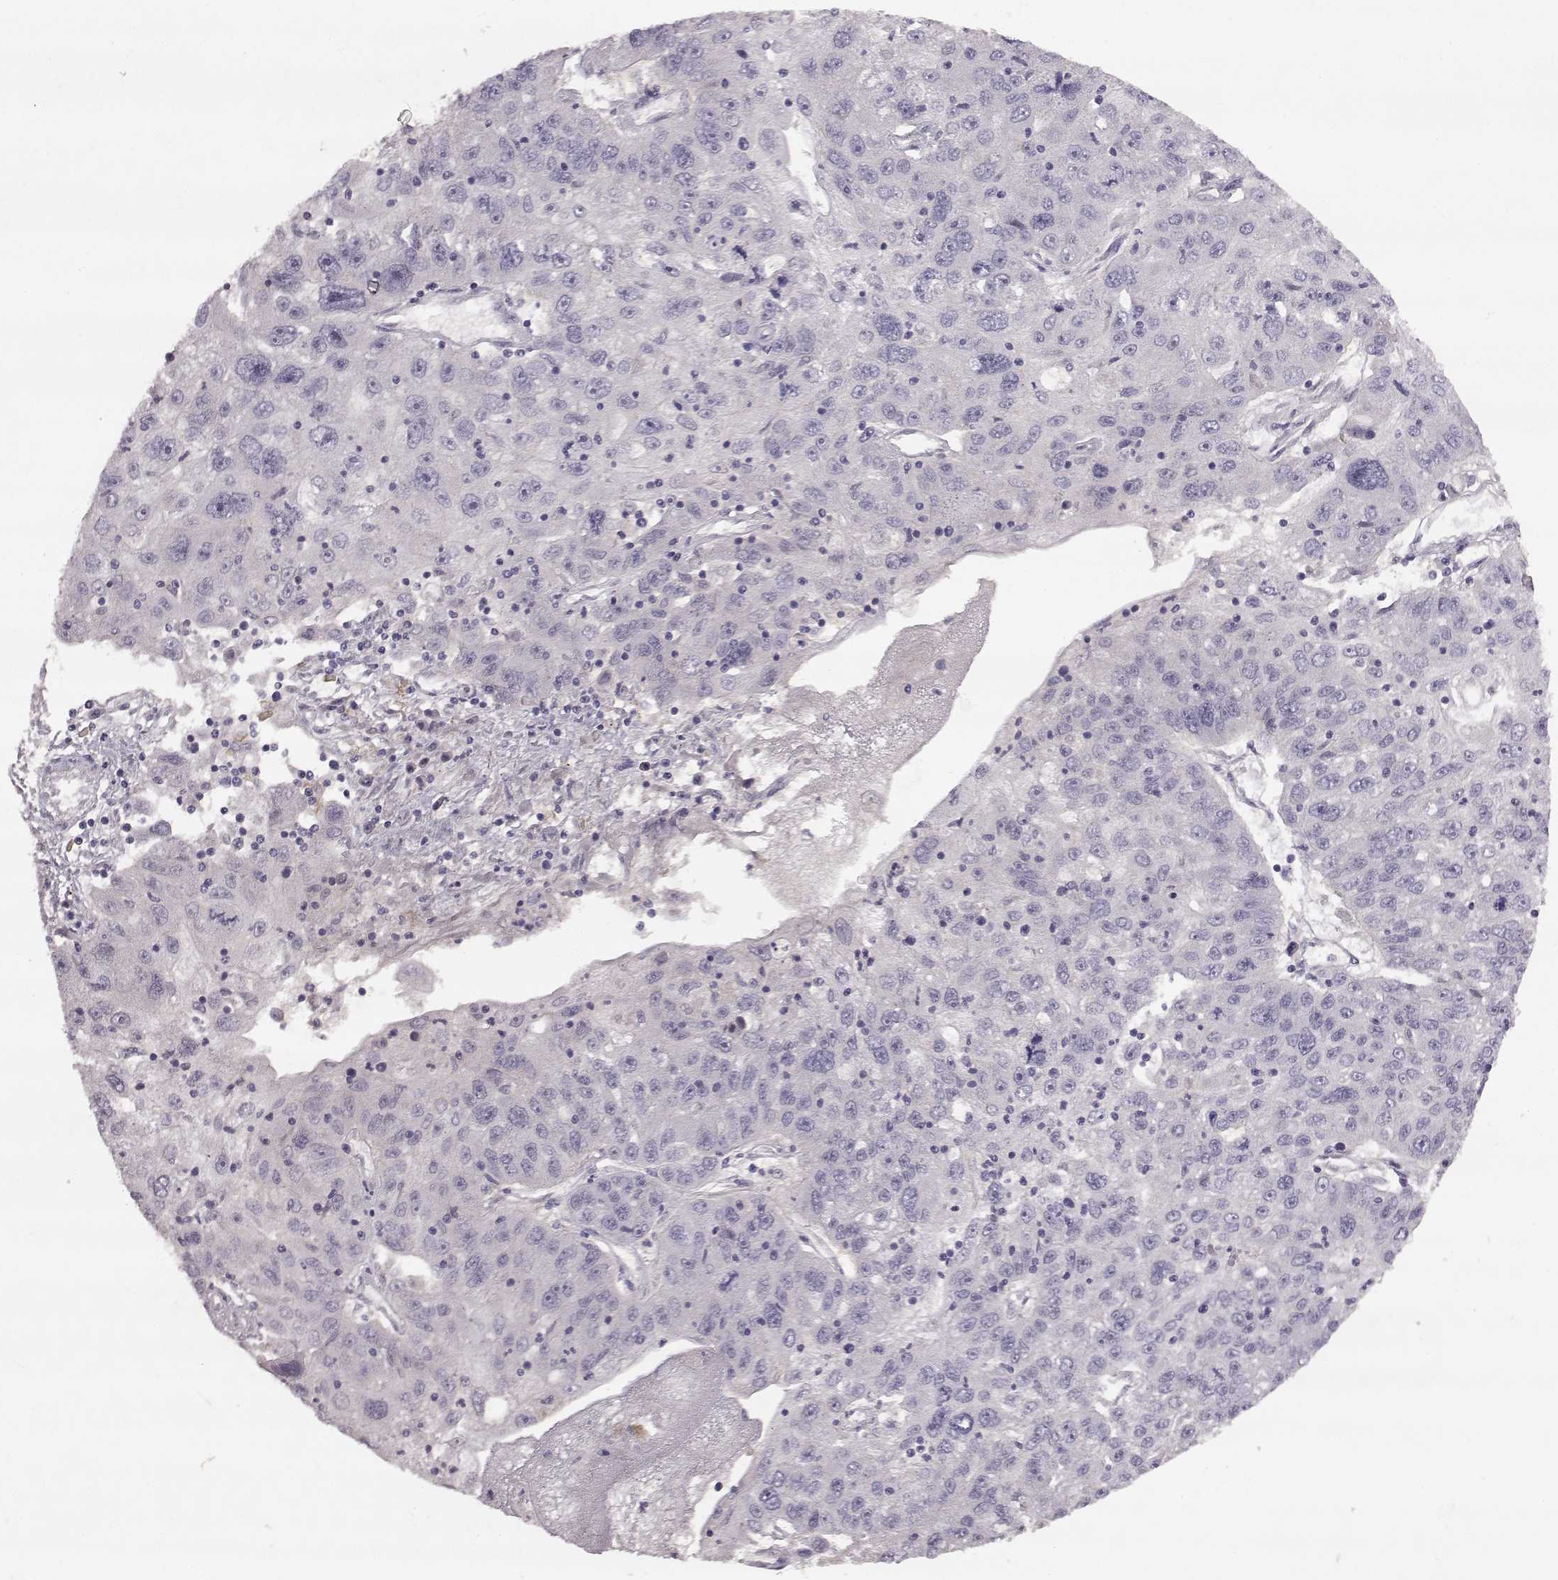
{"staining": {"intensity": "negative", "quantity": "none", "location": "none"}, "tissue": "stomach cancer", "cell_type": "Tumor cells", "image_type": "cancer", "snomed": [{"axis": "morphology", "description": "Adenocarcinoma, NOS"}, {"axis": "topography", "description": "Stomach"}], "caption": "Tumor cells are negative for brown protein staining in adenocarcinoma (stomach).", "gene": "SPAG17", "patient": {"sex": "male", "age": 56}}